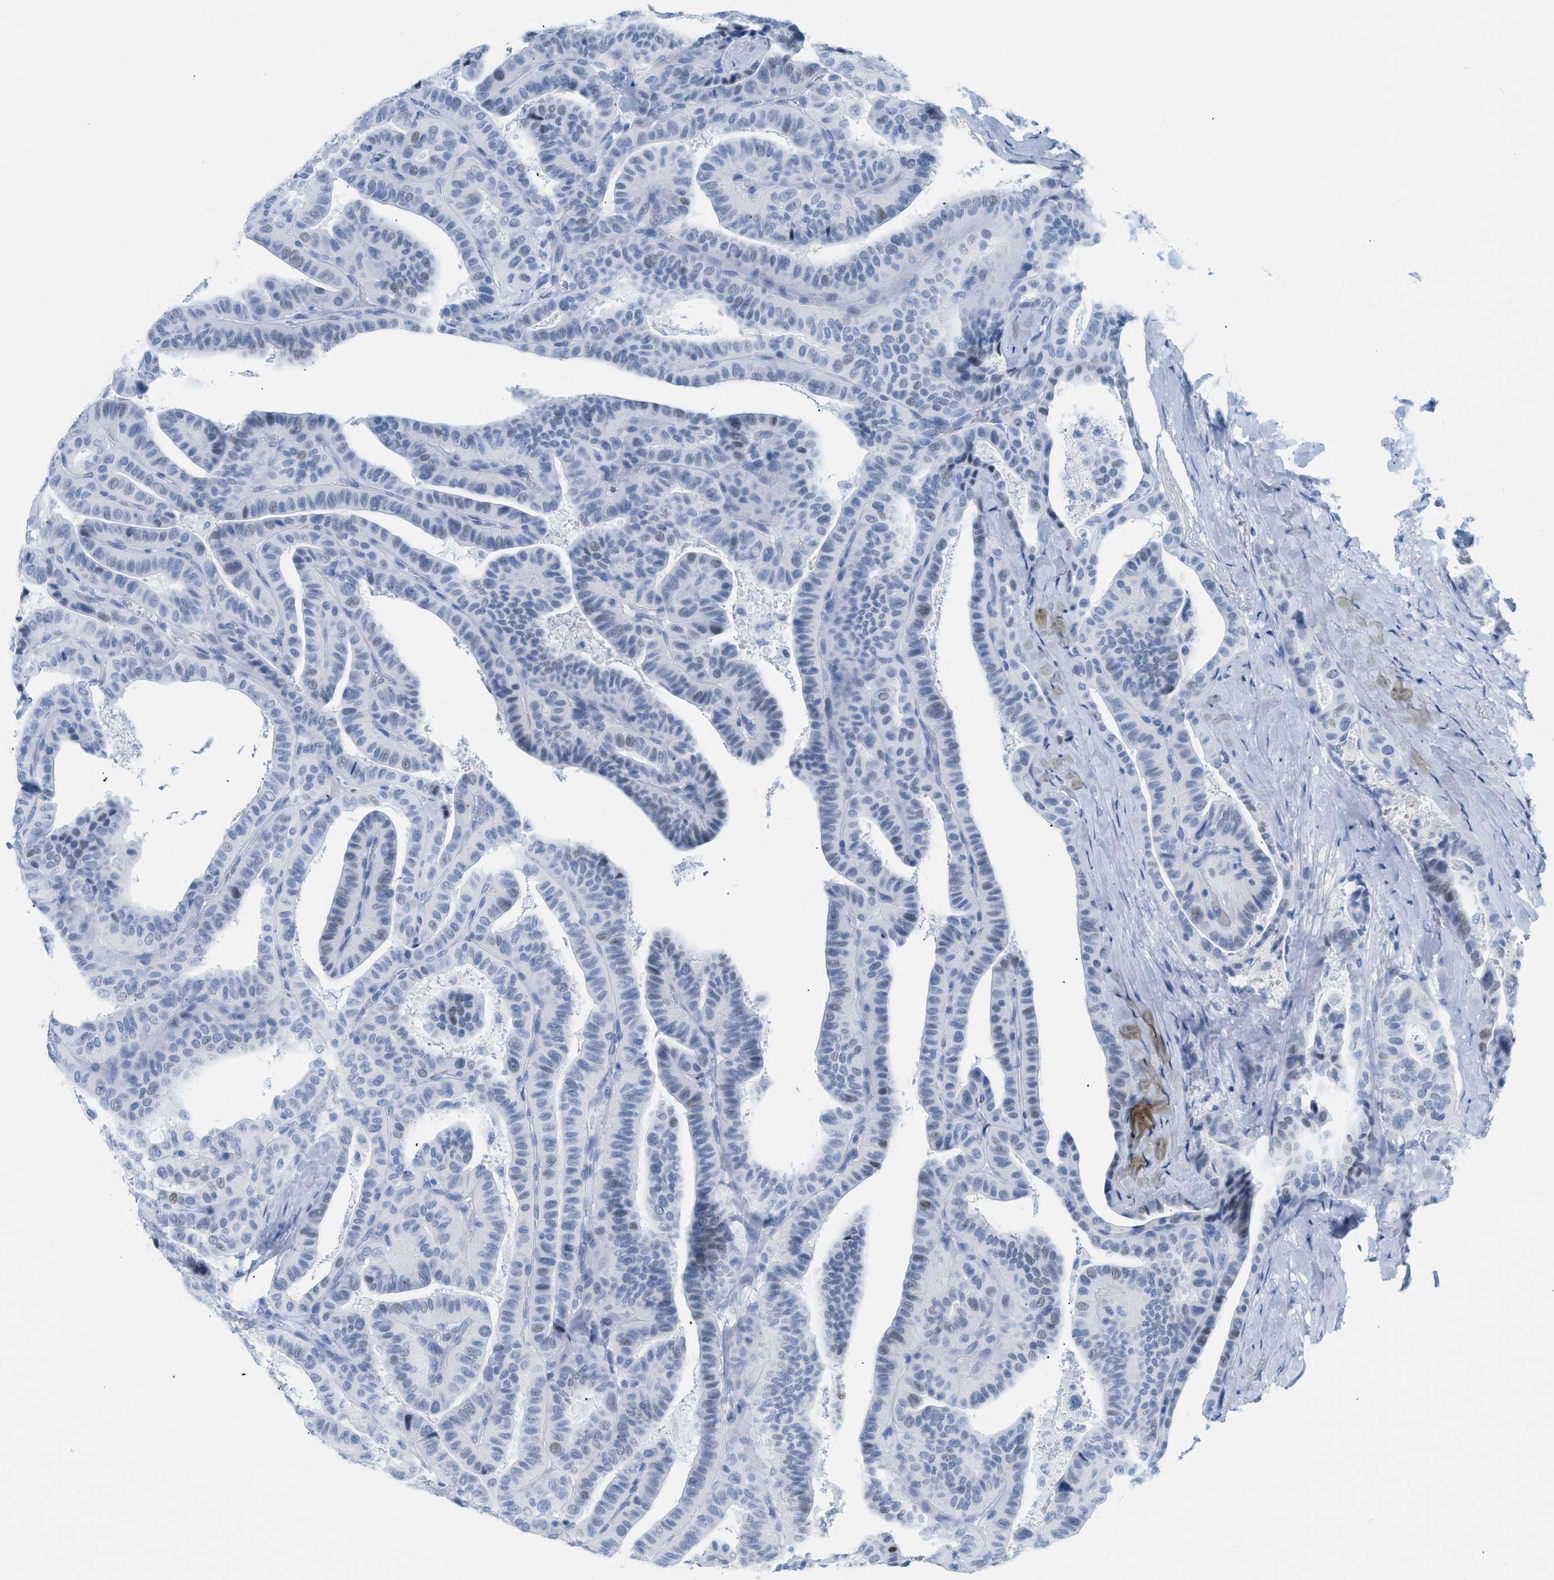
{"staining": {"intensity": "negative", "quantity": "none", "location": "none"}, "tissue": "thyroid cancer", "cell_type": "Tumor cells", "image_type": "cancer", "snomed": [{"axis": "morphology", "description": "Papillary adenocarcinoma, NOS"}, {"axis": "topography", "description": "Thyroid gland"}], "caption": "Protein analysis of thyroid papillary adenocarcinoma displays no significant staining in tumor cells.", "gene": "DES", "patient": {"sex": "male", "age": 77}}